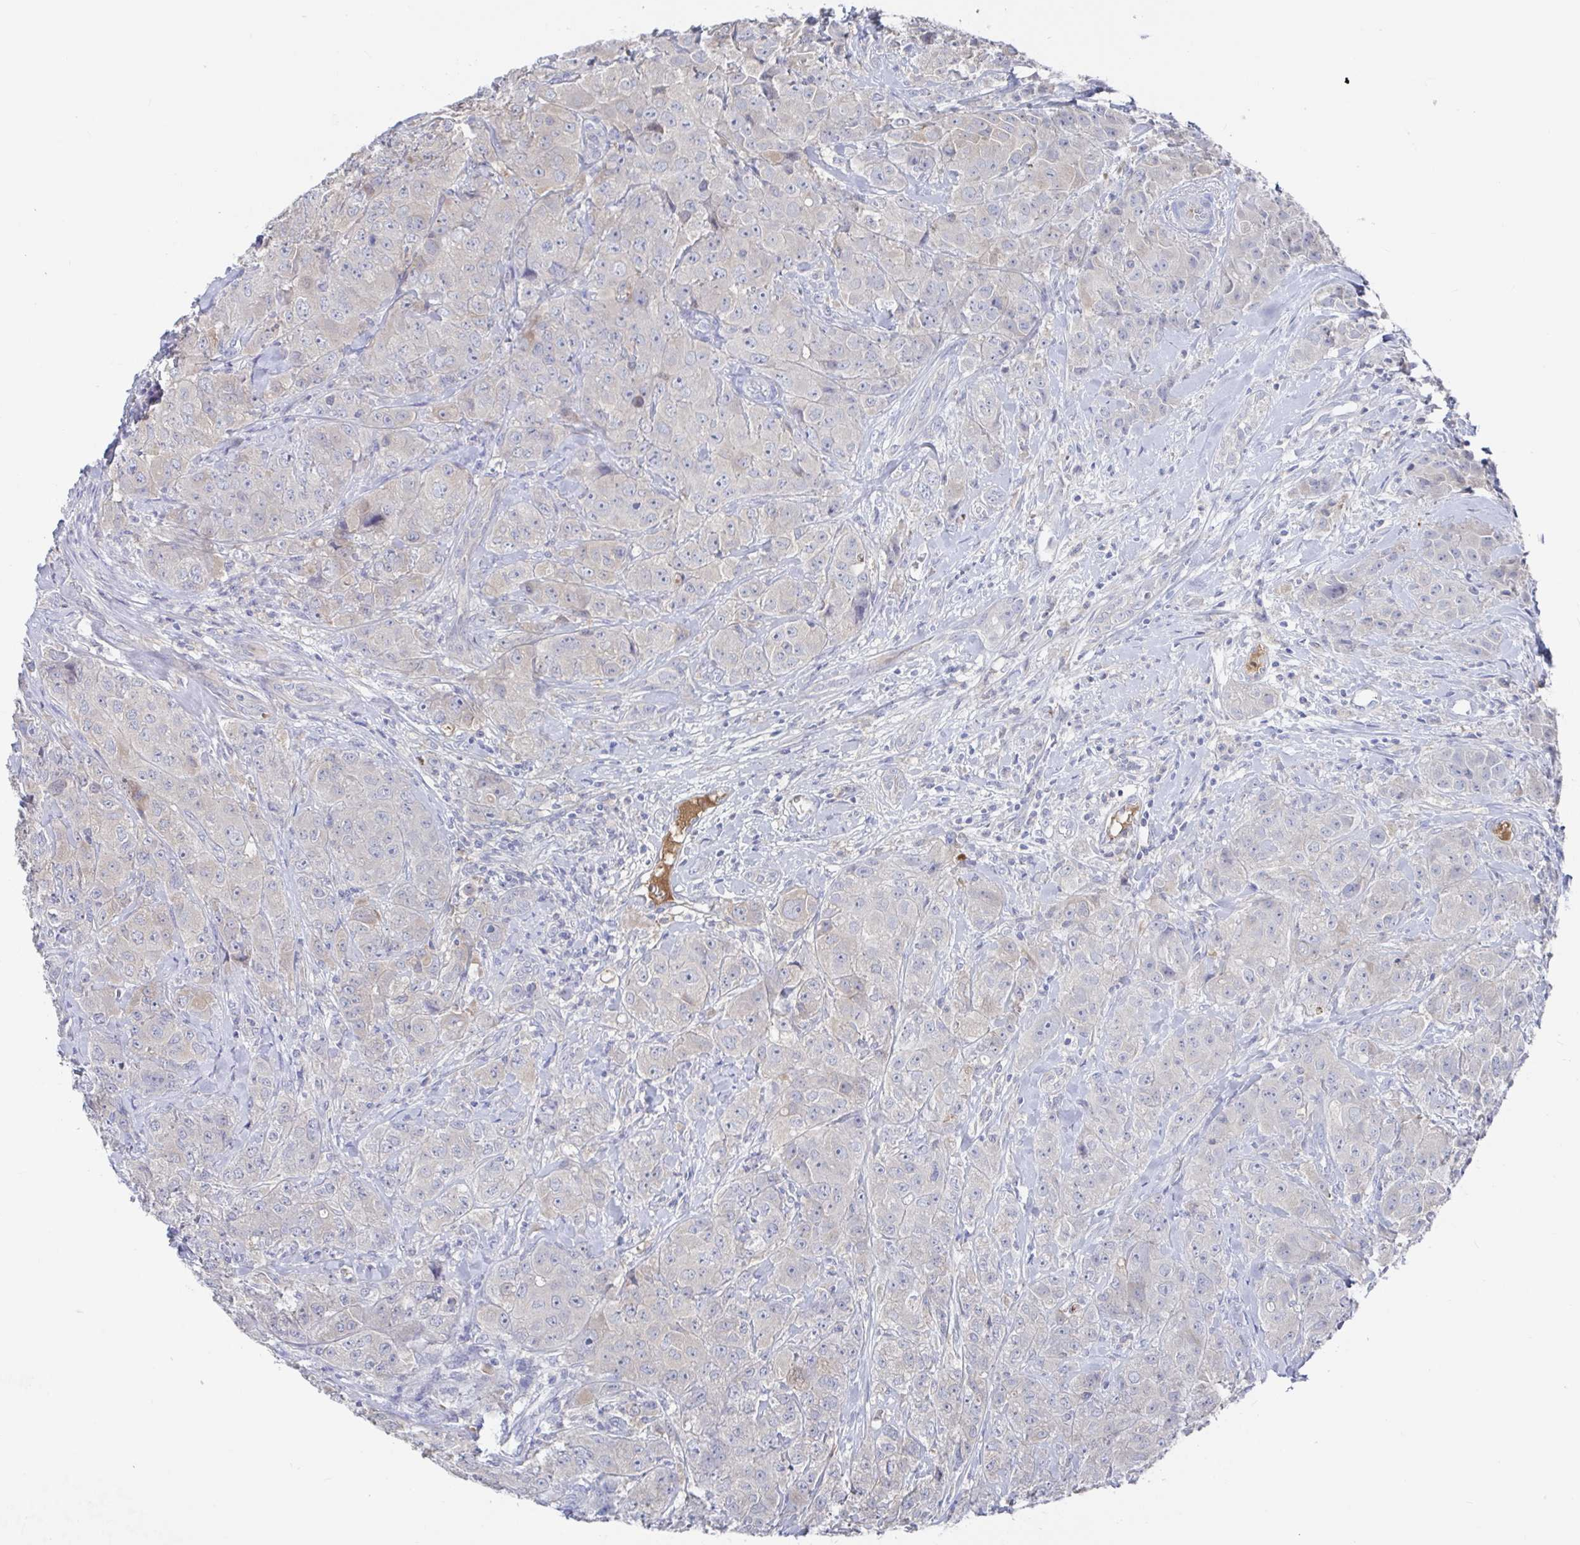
{"staining": {"intensity": "negative", "quantity": "none", "location": "none"}, "tissue": "breast cancer", "cell_type": "Tumor cells", "image_type": "cancer", "snomed": [{"axis": "morphology", "description": "Normal tissue, NOS"}, {"axis": "morphology", "description": "Duct carcinoma"}, {"axis": "topography", "description": "Breast"}], "caption": "IHC of human breast cancer (intraductal carcinoma) demonstrates no staining in tumor cells.", "gene": "GPR148", "patient": {"sex": "female", "age": 43}}